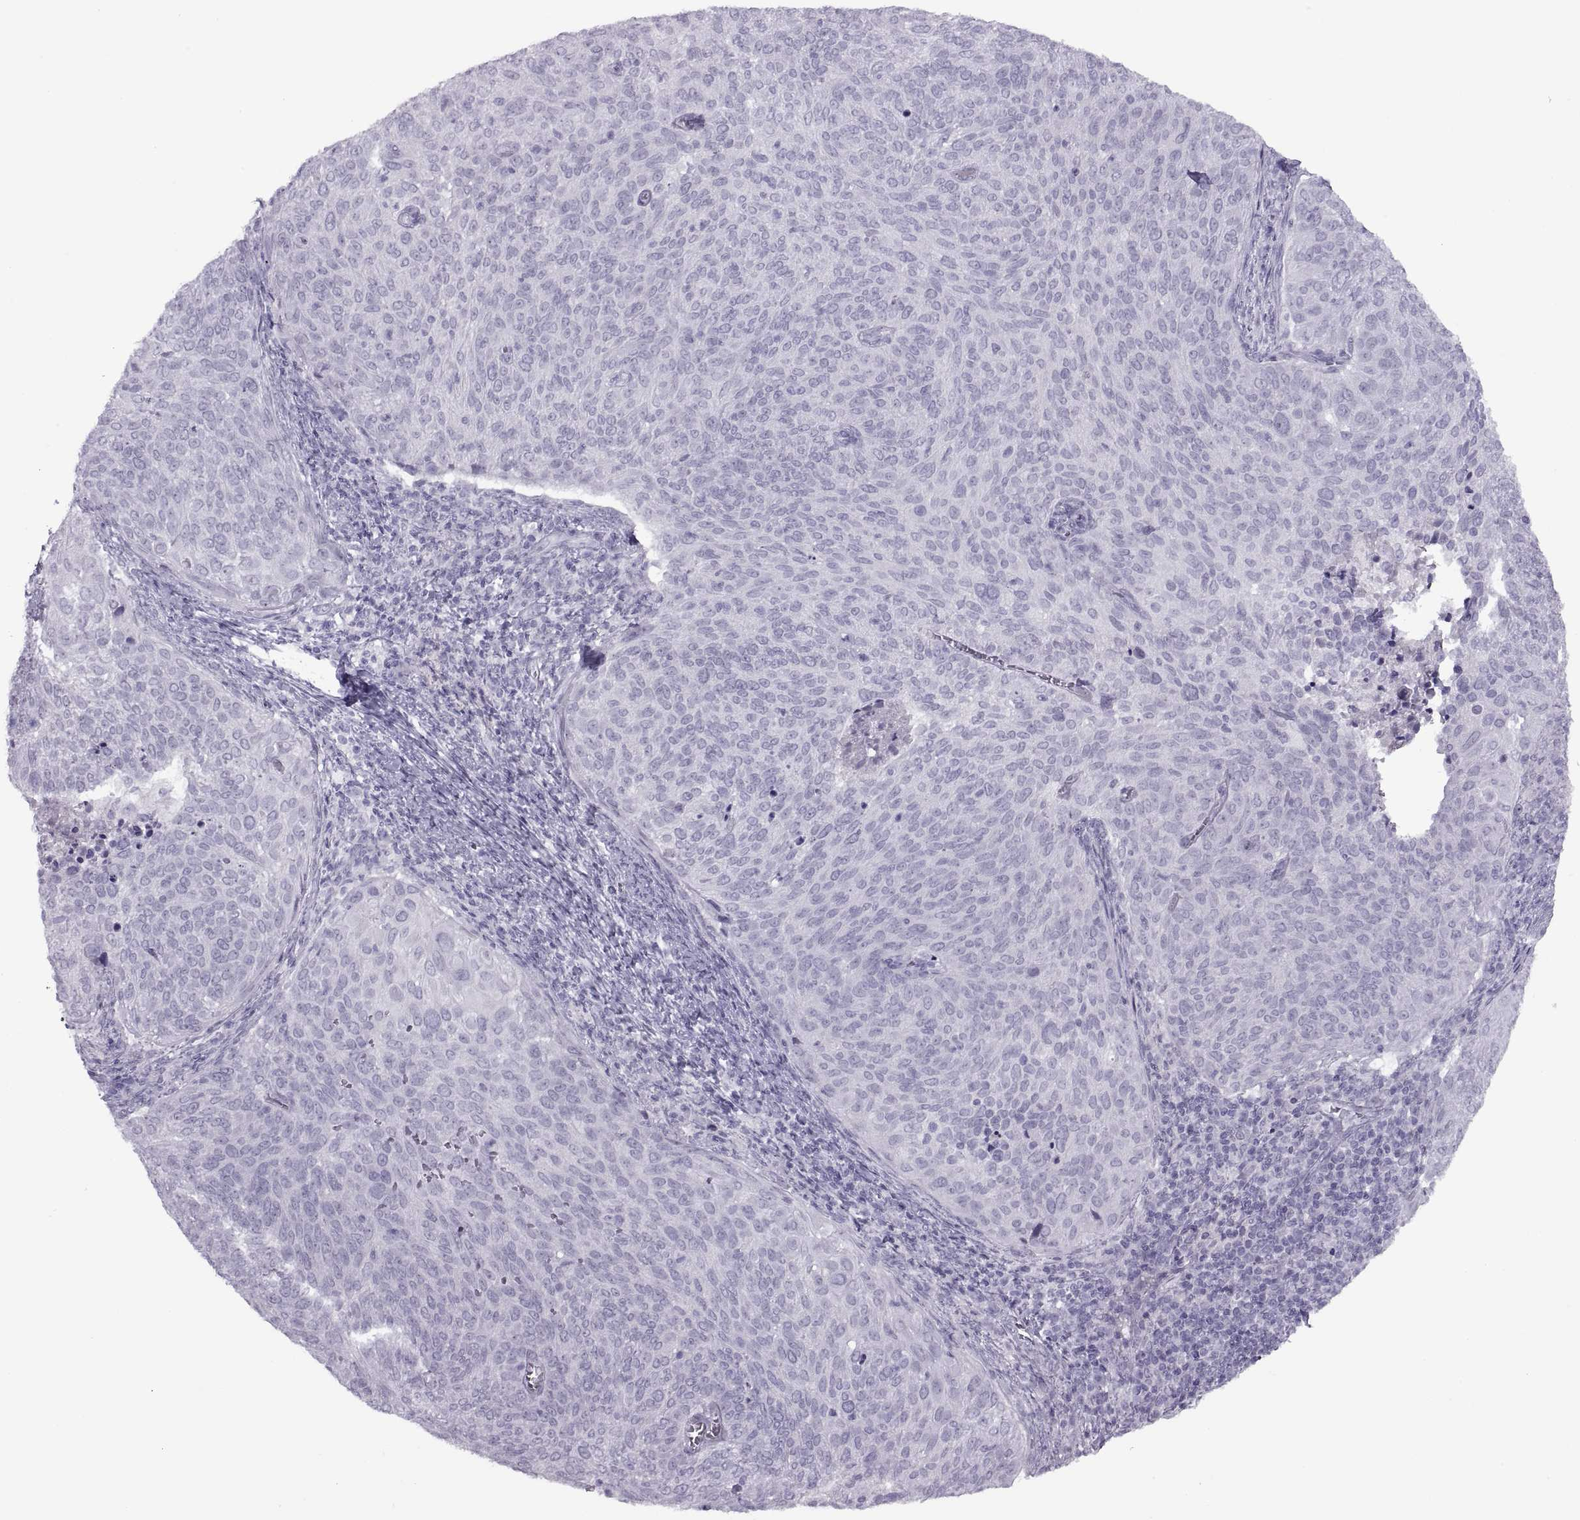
{"staining": {"intensity": "negative", "quantity": "none", "location": "none"}, "tissue": "cervical cancer", "cell_type": "Tumor cells", "image_type": "cancer", "snomed": [{"axis": "morphology", "description": "Squamous cell carcinoma, NOS"}, {"axis": "topography", "description": "Cervix"}], "caption": "Histopathology image shows no significant protein staining in tumor cells of cervical cancer (squamous cell carcinoma).", "gene": "FAM24A", "patient": {"sex": "female", "age": 39}}